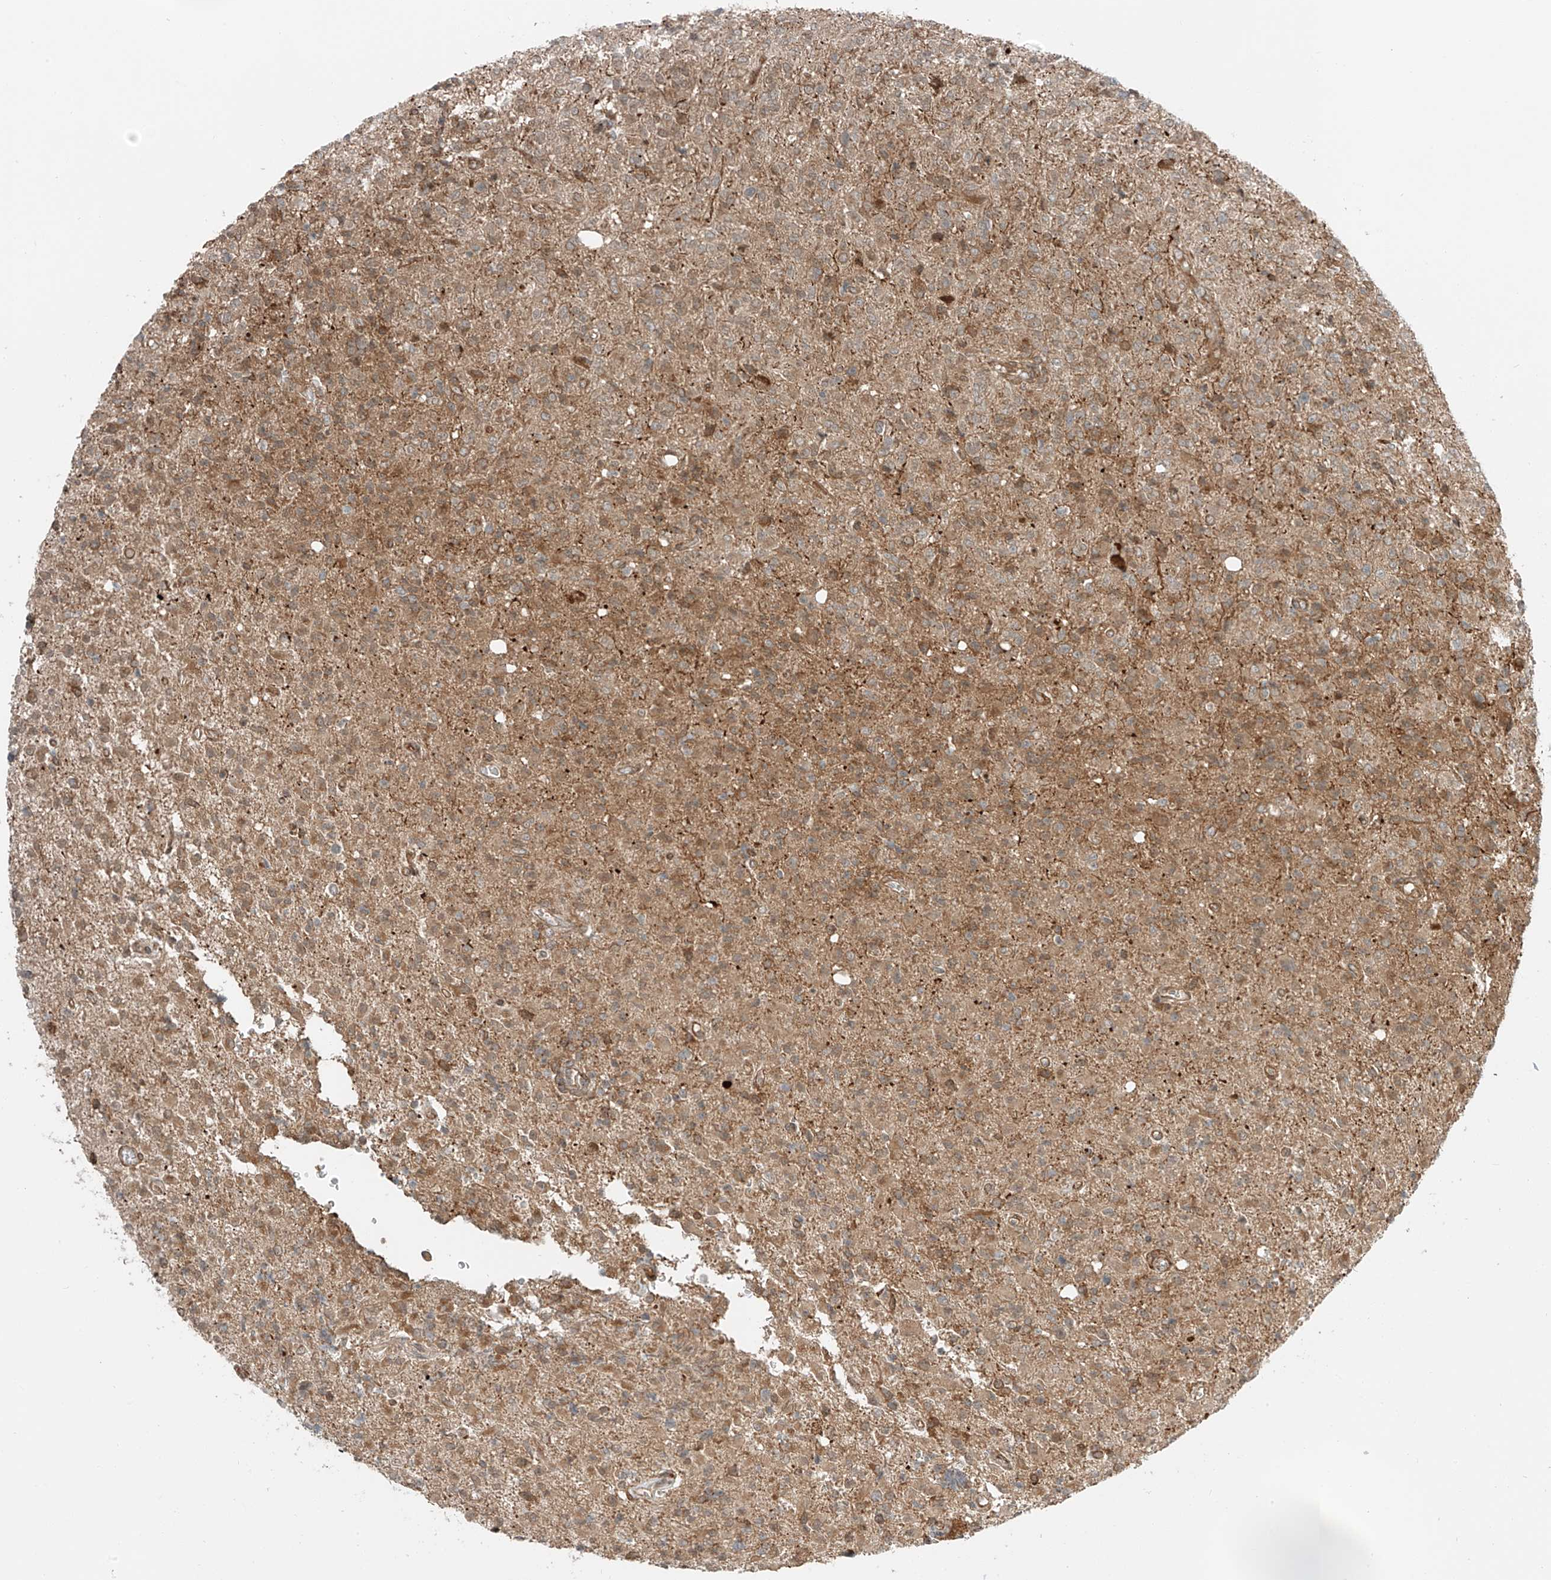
{"staining": {"intensity": "moderate", "quantity": ">75%", "location": "cytoplasmic/membranous"}, "tissue": "glioma", "cell_type": "Tumor cells", "image_type": "cancer", "snomed": [{"axis": "morphology", "description": "Glioma, malignant, High grade"}, {"axis": "topography", "description": "Brain"}], "caption": "A brown stain highlights moderate cytoplasmic/membranous expression of a protein in glioma tumor cells. The protein of interest is shown in brown color, while the nuclei are stained blue.", "gene": "USP48", "patient": {"sex": "female", "age": 57}}